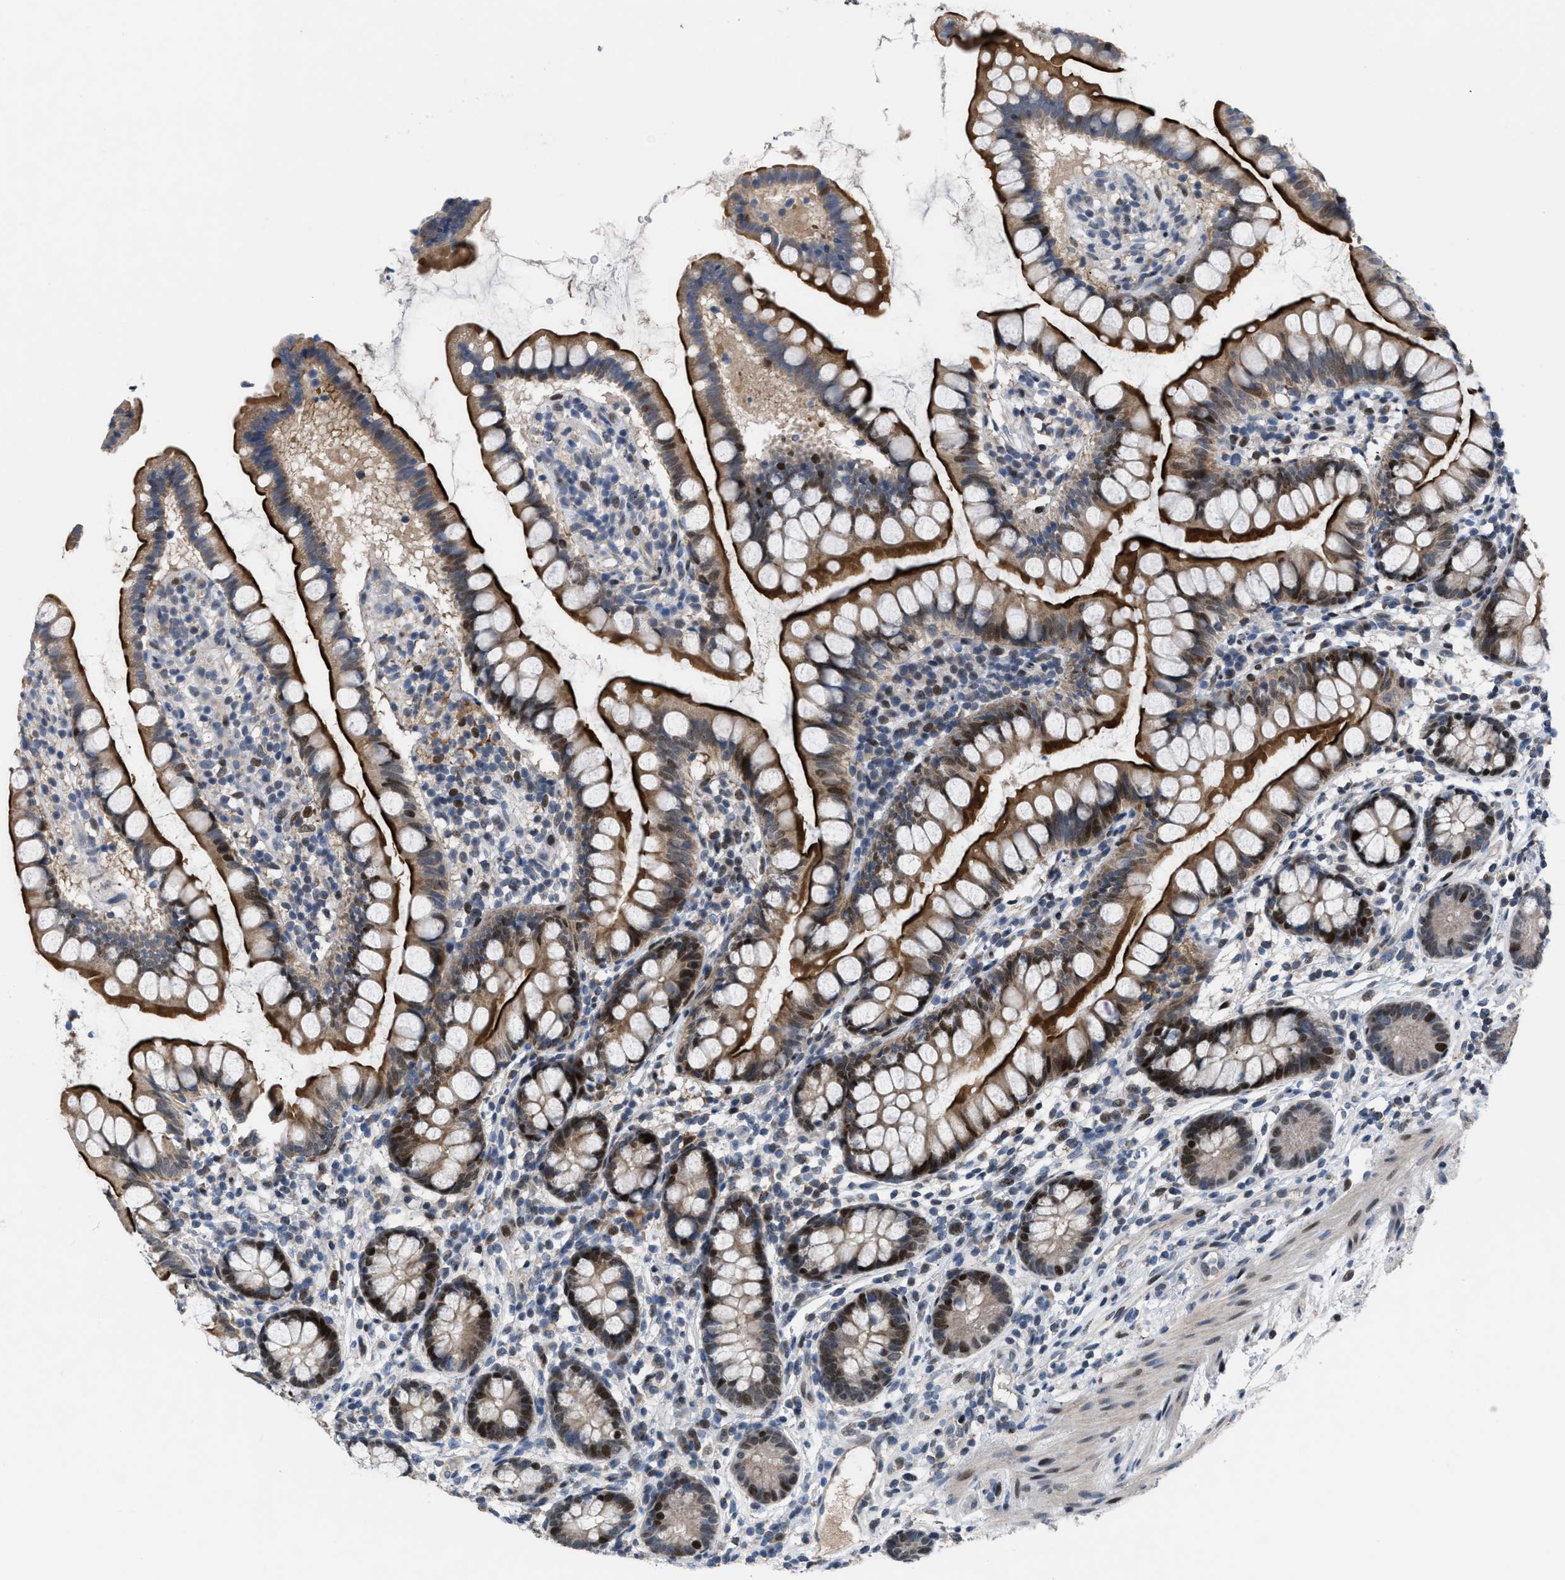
{"staining": {"intensity": "strong", "quantity": "25%-75%", "location": "cytoplasmic/membranous,nuclear"}, "tissue": "small intestine", "cell_type": "Glandular cells", "image_type": "normal", "snomed": [{"axis": "morphology", "description": "Normal tissue, NOS"}, {"axis": "topography", "description": "Small intestine"}], "caption": "A high amount of strong cytoplasmic/membranous,nuclear expression is seen in about 25%-75% of glandular cells in benign small intestine. (DAB IHC with brightfield microscopy, high magnification).", "gene": "SETDB1", "patient": {"sex": "female", "age": 84}}